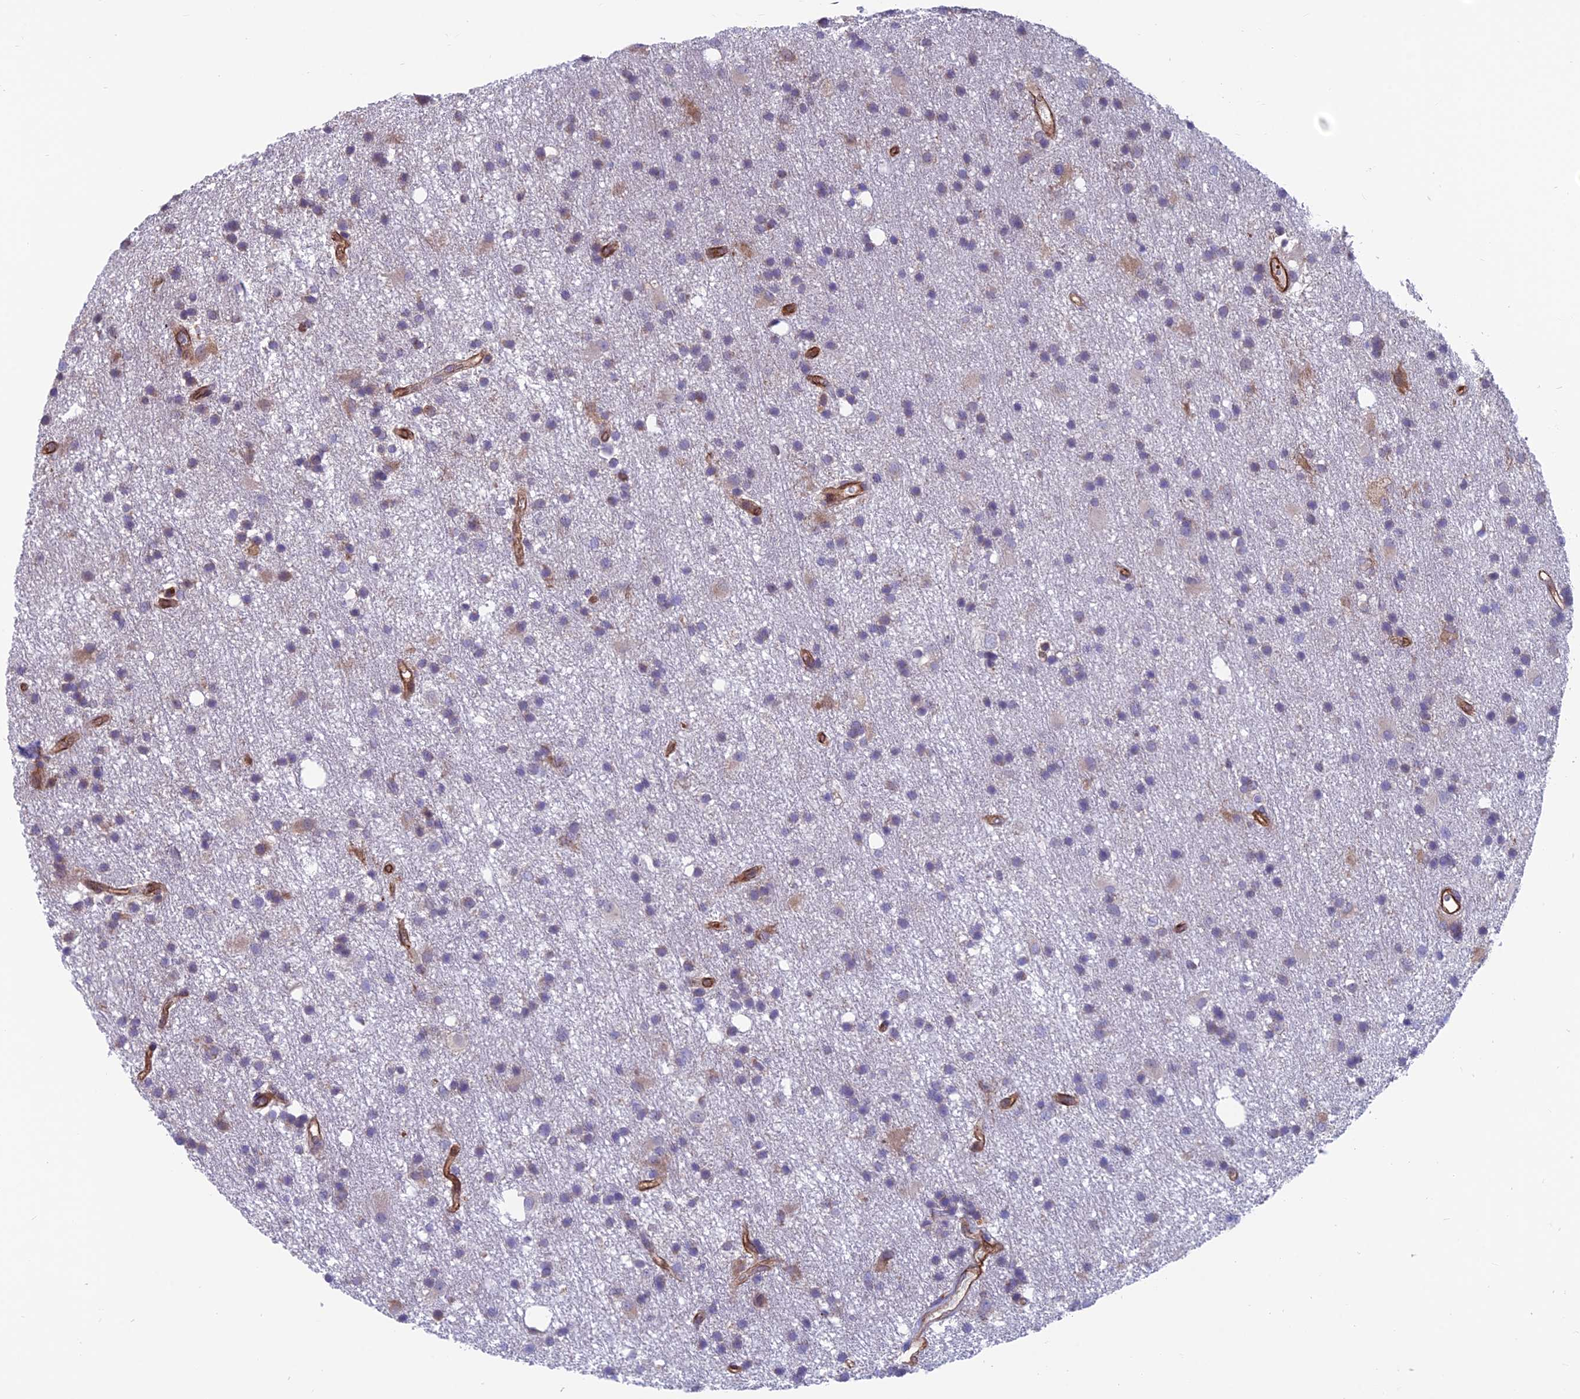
{"staining": {"intensity": "negative", "quantity": "none", "location": "none"}, "tissue": "glioma", "cell_type": "Tumor cells", "image_type": "cancer", "snomed": [{"axis": "morphology", "description": "Glioma, malignant, High grade"}, {"axis": "topography", "description": "Brain"}], "caption": "There is no significant expression in tumor cells of glioma.", "gene": "RTN4RL1", "patient": {"sex": "male", "age": 77}}